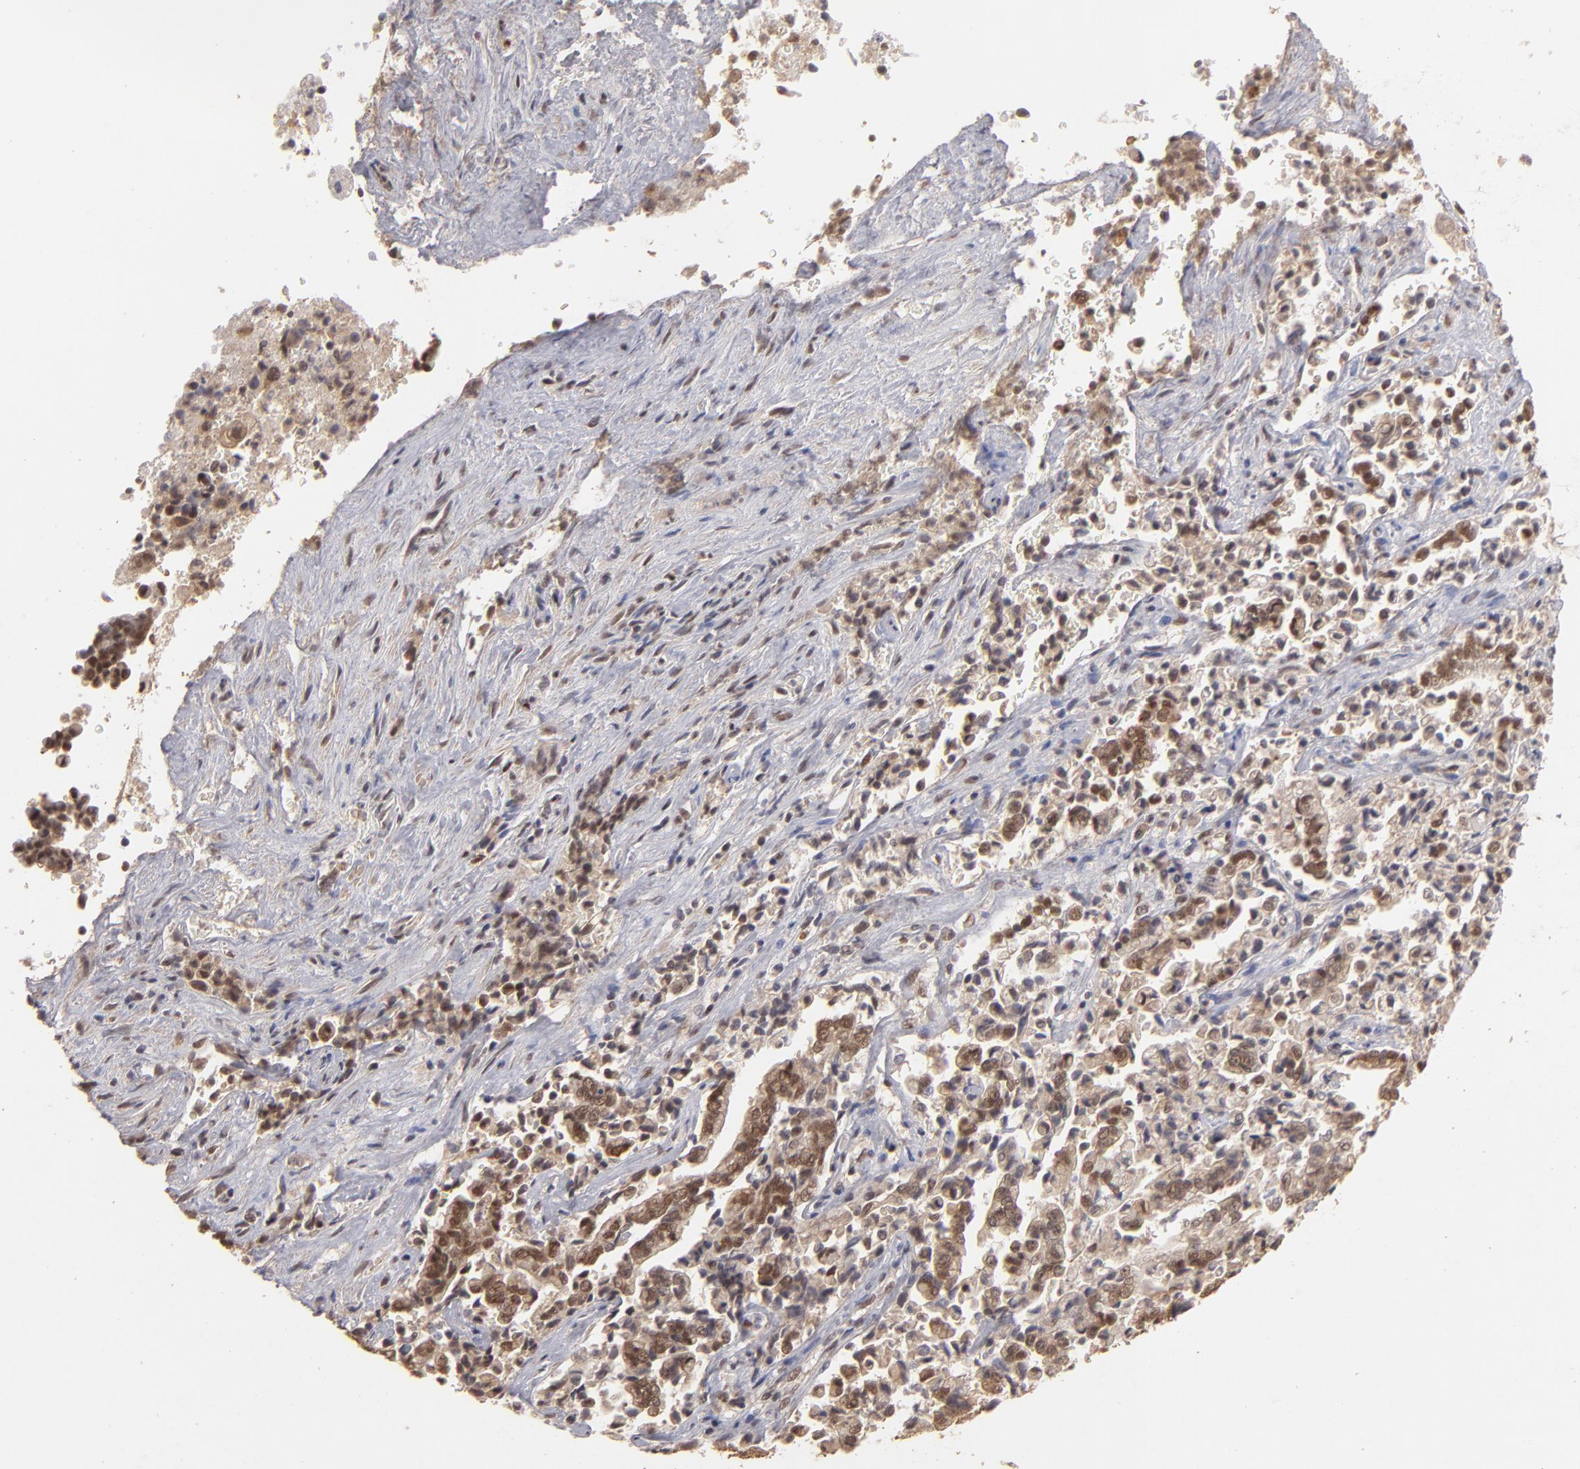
{"staining": {"intensity": "moderate", "quantity": ">75%", "location": "cytoplasmic/membranous,nuclear"}, "tissue": "liver cancer", "cell_type": "Tumor cells", "image_type": "cancer", "snomed": [{"axis": "morphology", "description": "Cholangiocarcinoma"}, {"axis": "topography", "description": "Liver"}], "caption": "Moderate cytoplasmic/membranous and nuclear positivity is seen in approximately >75% of tumor cells in liver cholangiocarcinoma.", "gene": "CLOCK", "patient": {"sex": "male", "age": 57}}